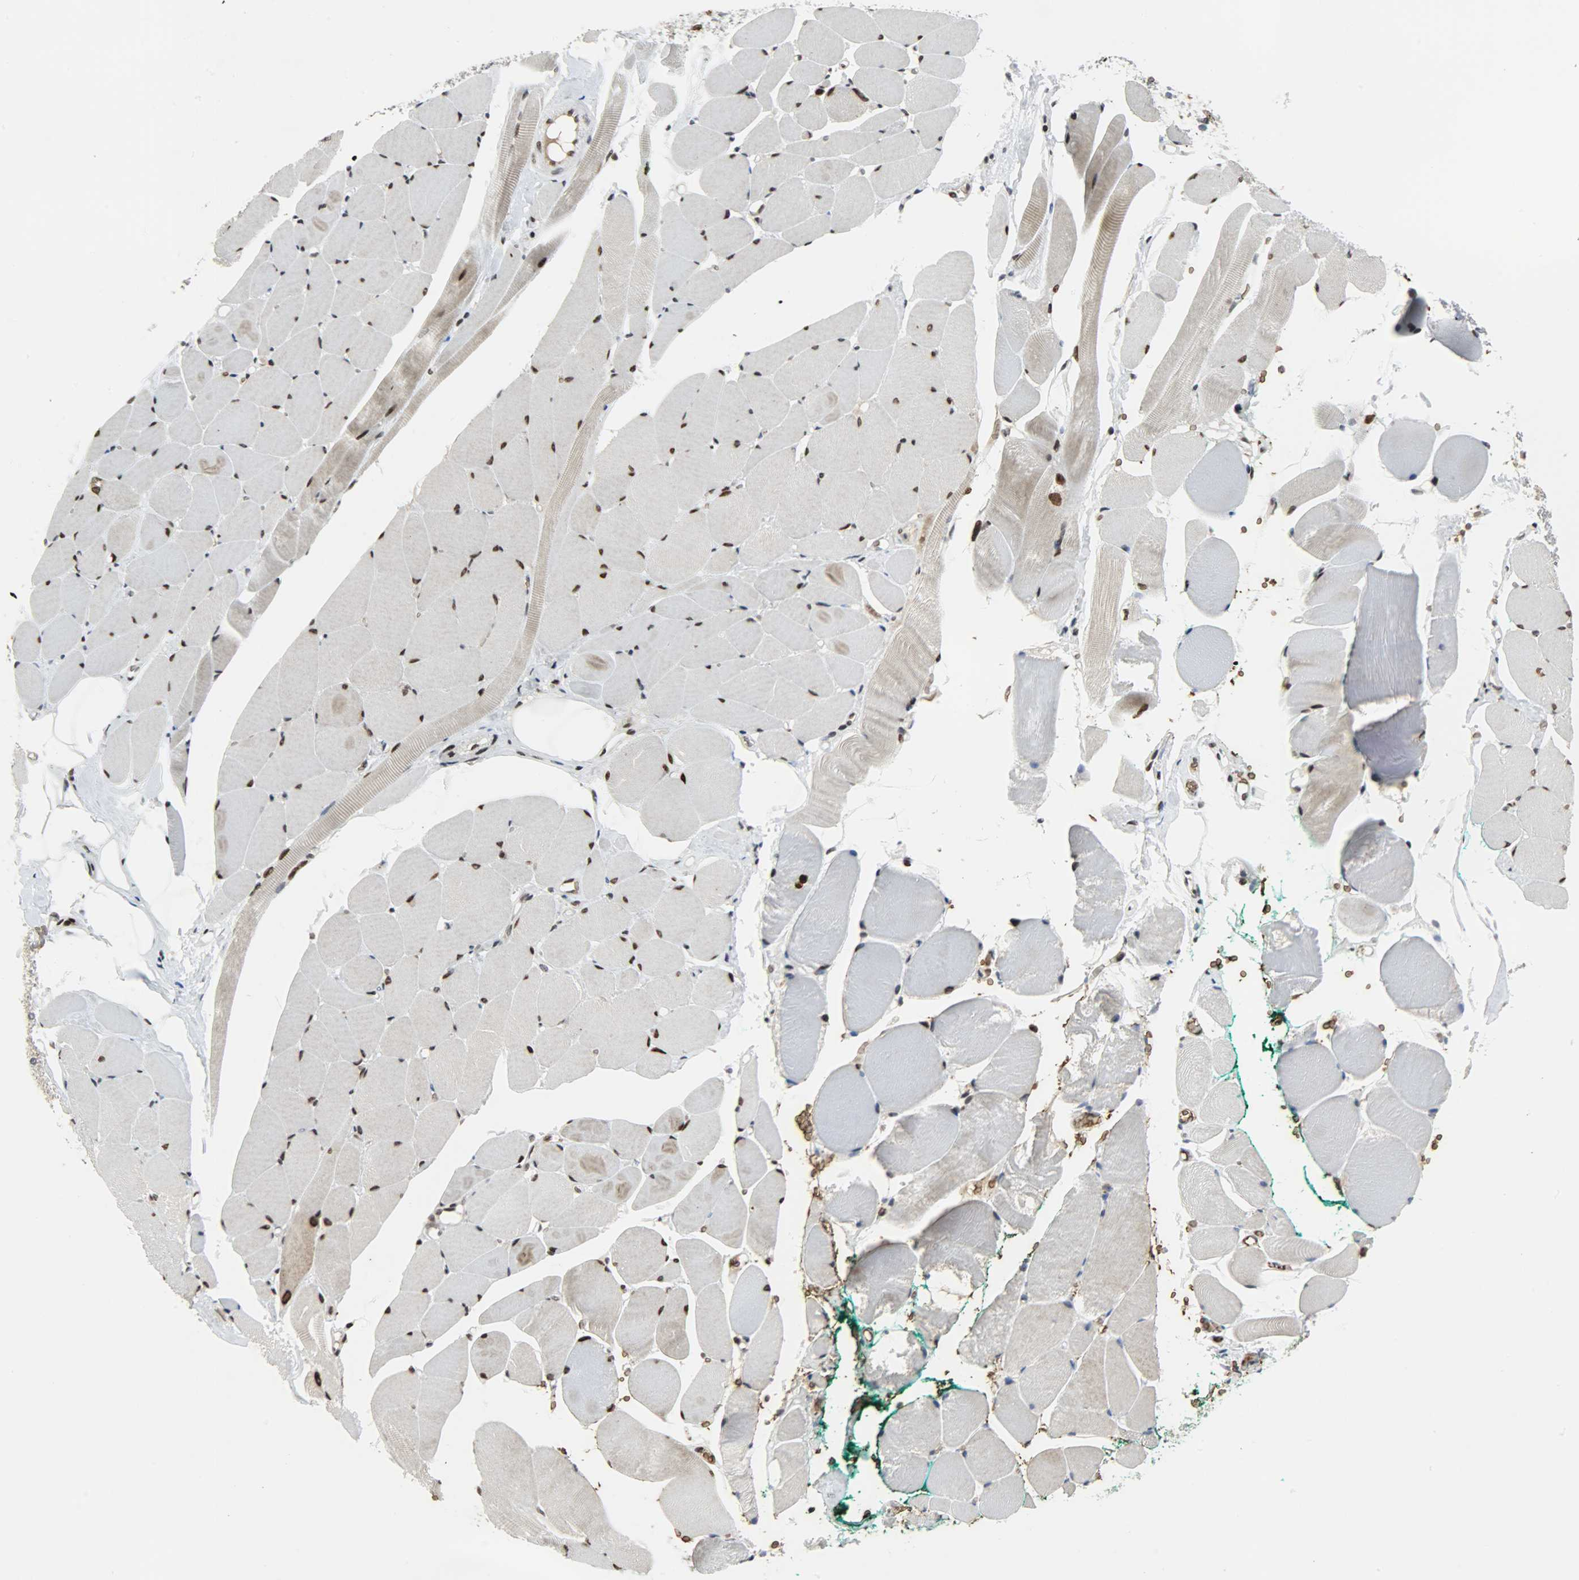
{"staining": {"intensity": "strong", "quantity": ">75%", "location": "cytoplasmic/membranous,nuclear"}, "tissue": "skeletal muscle", "cell_type": "Myocytes", "image_type": "normal", "snomed": [{"axis": "morphology", "description": "Normal tissue, NOS"}, {"axis": "topography", "description": "Skeletal muscle"}, {"axis": "topography", "description": "Peripheral nerve tissue"}], "caption": "Strong cytoplasmic/membranous,nuclear positivity is present in approximately >75% of myocytes in unremarkable skeletal muscle. Nuclei are stained in blue.", "gene": "SNAI1", "patient": {"sex": "female", "age": 84}}